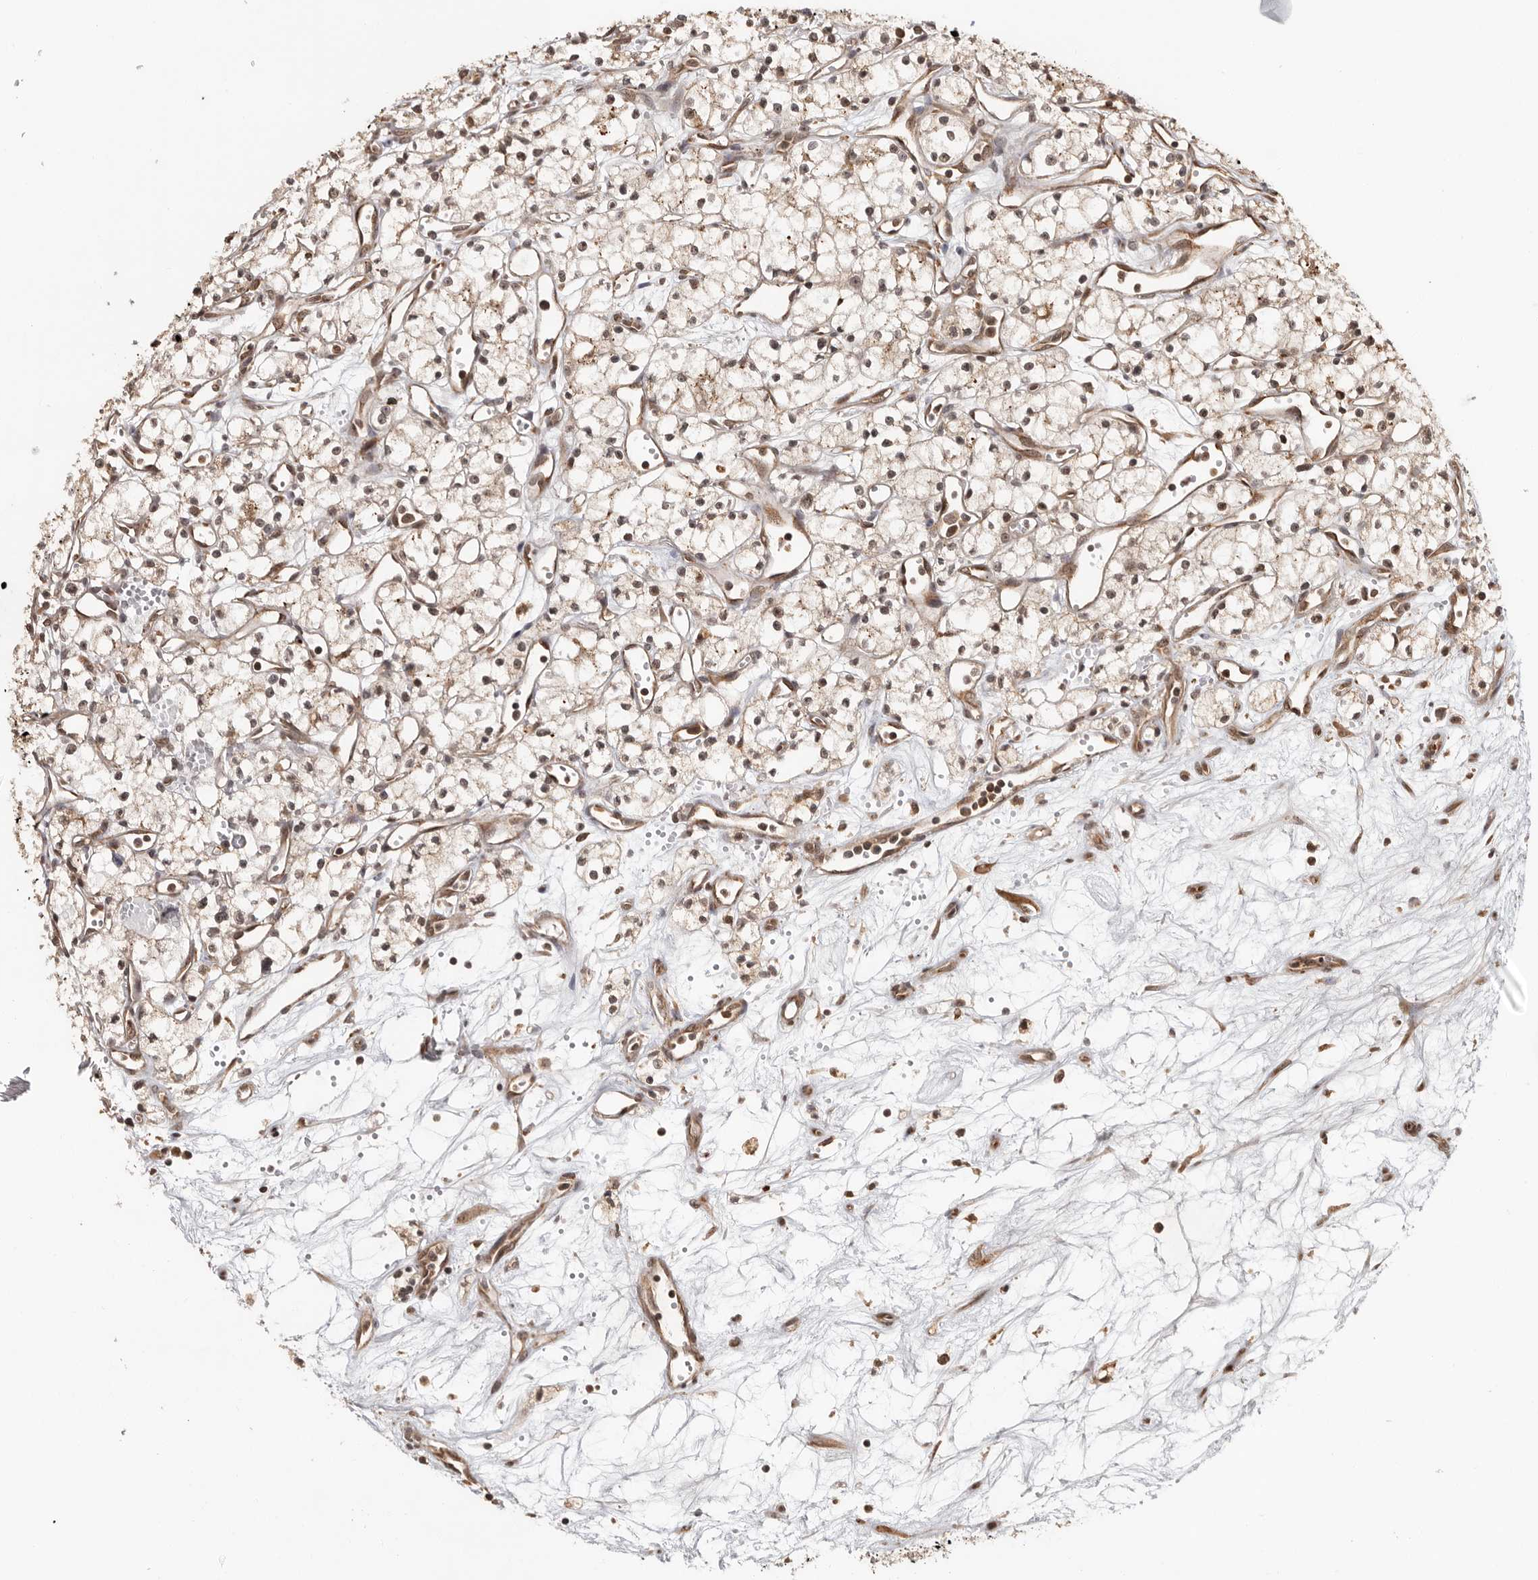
{"staining": {"intensity": "weak", "quantity": ">75%", "location": "cytoplasmic/membranous"}, "tissue": "renal cancer", "cell_type": "Tumor cells", "image_type": "cancer", "snomed": [{"axis": "morphology", "description": "Adenocarcinoma, NOS"}, {"axis": "topography", "description": "Kidney"}], "caption": "High-magnification brightfield microscopy of adenocarcinoma (renal) stained with DAB (brown) and counterstained with hematoxylin (blue). tumor cells exhibit weak cytoplasmic/membranous staining is identified in approximately>75% of cells.", "gene": "ZNF83", "patient": {"sex": "male", "age": 59}}